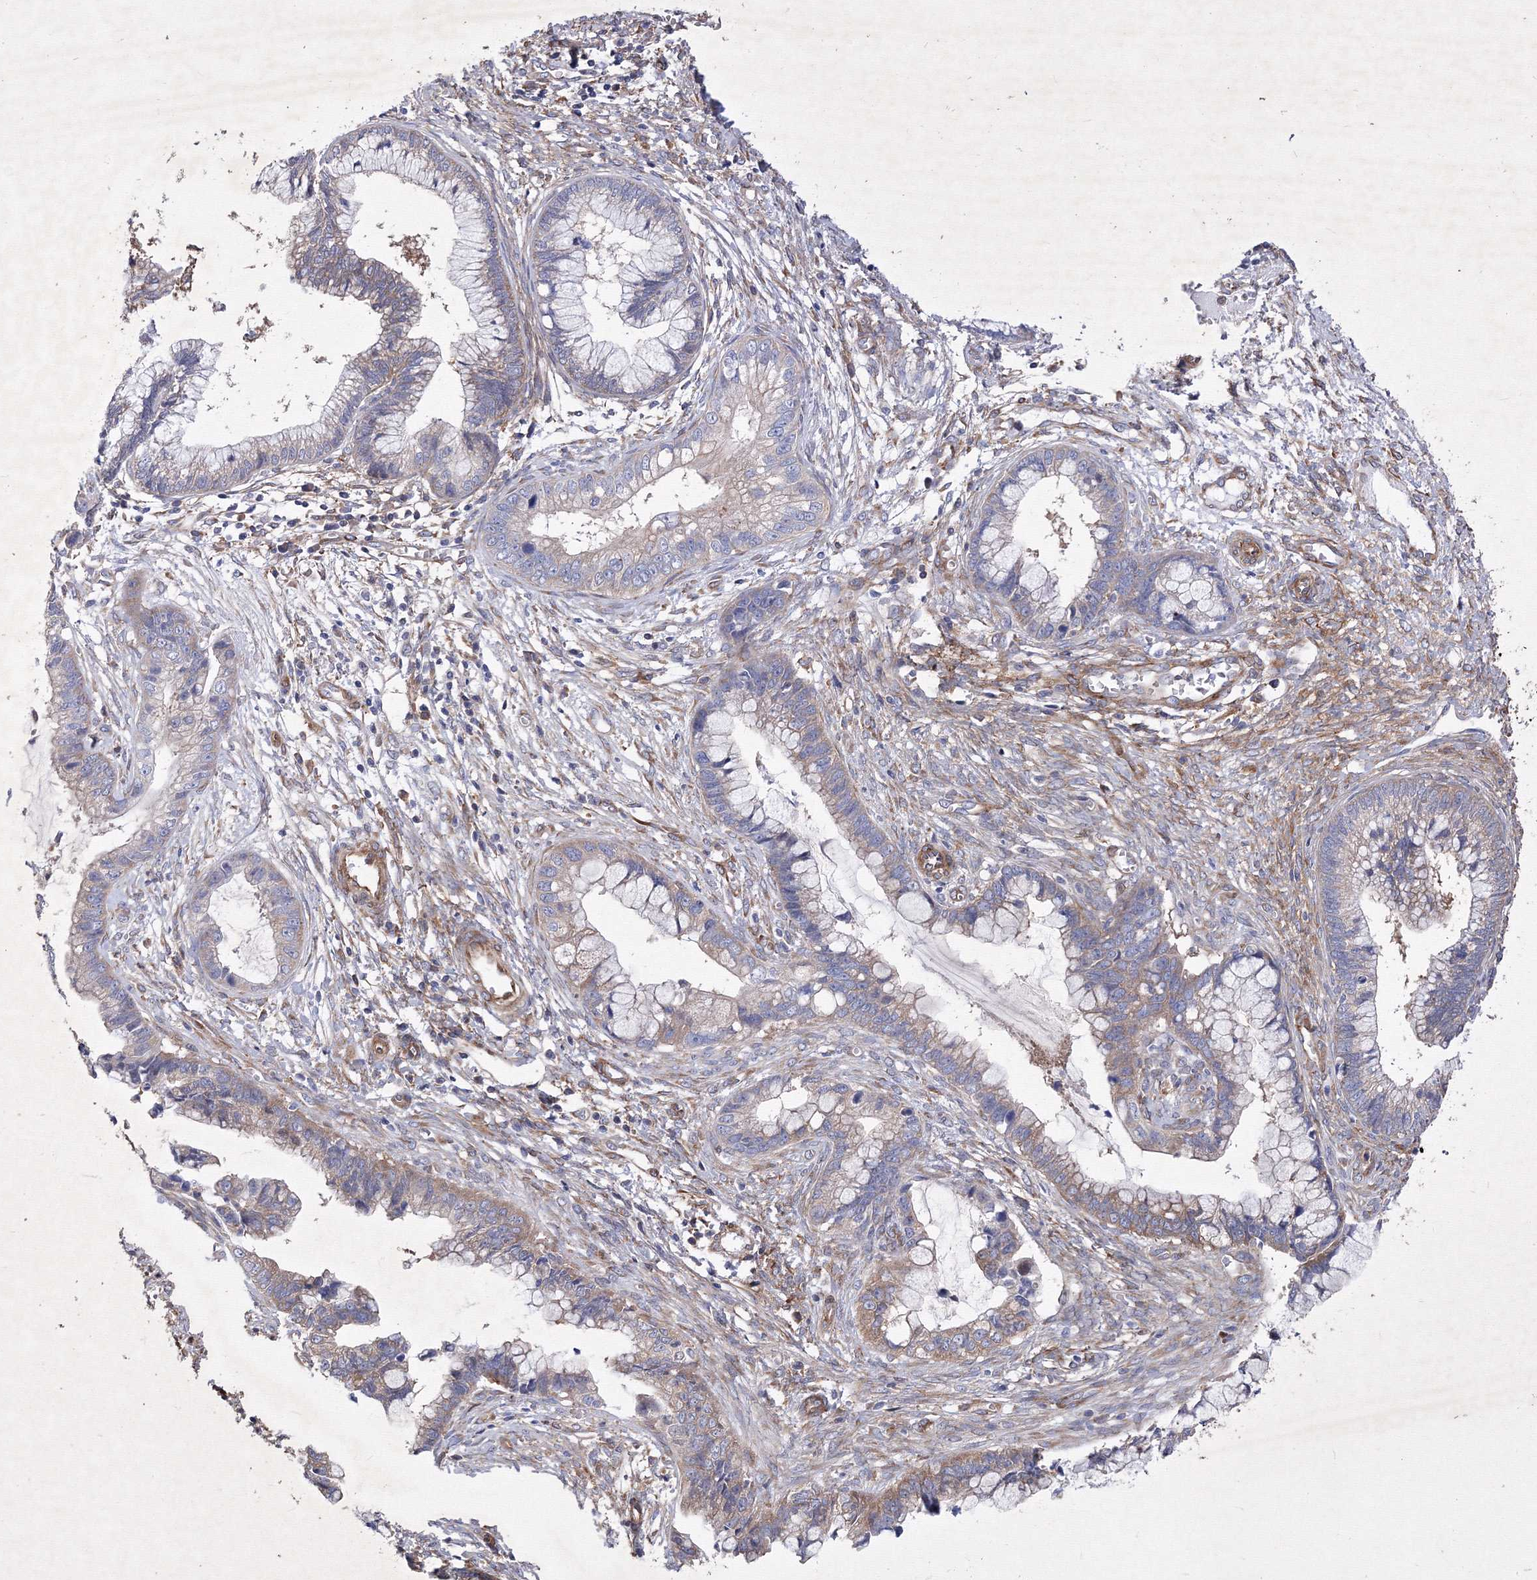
{"staining": {"intensity": "weak", "quantity": "25%-75%", "location": "cytoplasmic/membranous"}, "tissue": "cervical cancer", "cell_type": "Tumor cells", "image_type": "cancer", "snomed": [{"axis": "morphology", "description": "Adenocarcinoma, NOS"}, {"axis": "topography", "description": "Cervix"}], "caption": "Approximately 25%-75% of tumor cells in cervical cancer exhibit weak cytoplasmic/membranous protein positivity as visualized by brown immunohistochemical staining.", "gene": "SNX18", "patient": {"sex": "female", "age": 44}}